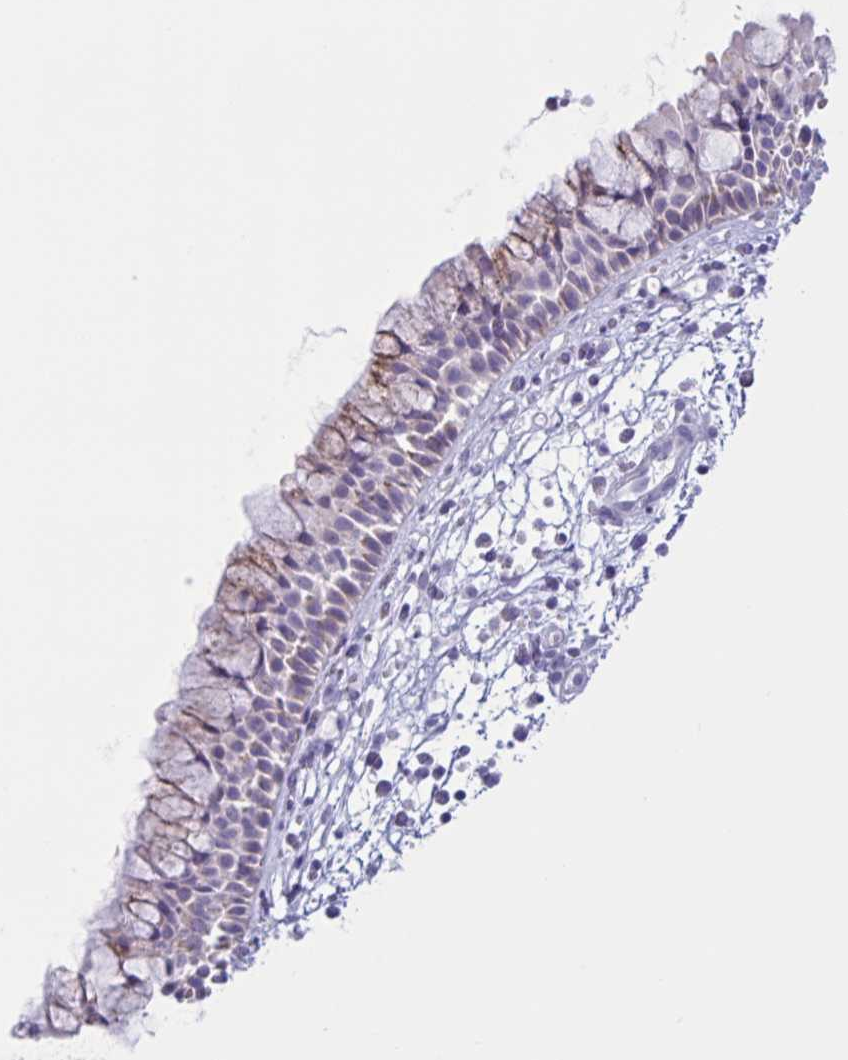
{"staining": {"intensity": "moderate", "quantity": "<25%", "location": "cytoplasmic/membranous"}, "tissue": "nasopharynx", "cell_type": "Respiratory epithelial cells", "image_type": "normal", "snomed": [{"axis": "morphology", "description": "Normal tissue, NOS"}, {"axis": "topography", "description": "Nasopharynx"}], "caption": "The micrograph shows immunohistochemical staining of benign nasopharynx. There is moderate cytoplasmic/membranous staining is present in about <25% of respiratory epithelial cells.", "gene": "XCL1", "patient": {"sex": "male", "age": 56}}